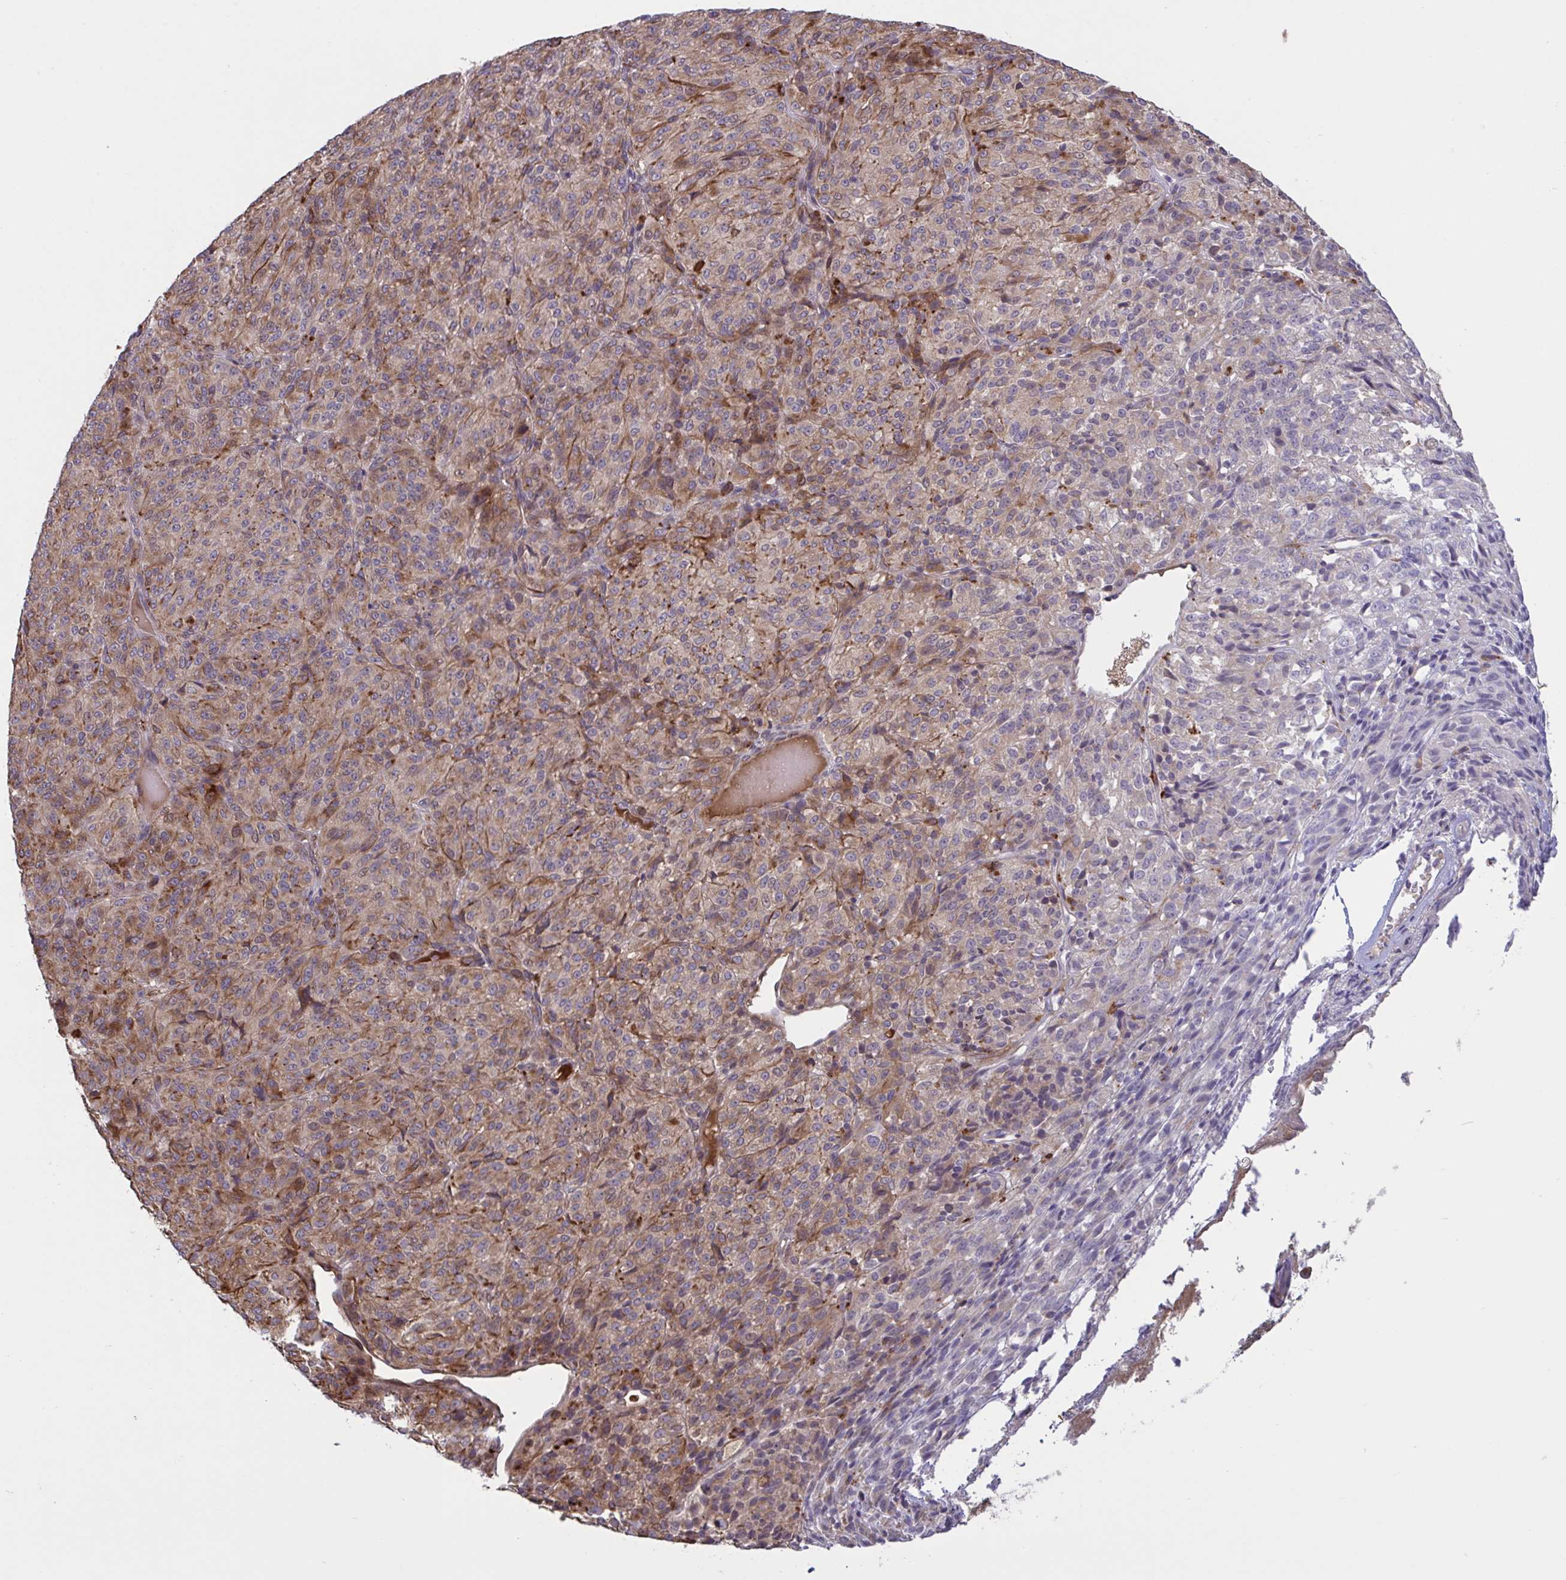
{"staining": {"intensity": "weak", "quantity": "25%-75%", "location": "cytoplasmic/membranous"}, "tissue": "melanoma", "cell_type": "Tumor cells", "image_type": "cancer", "snomed": [{"axis": "morphology", "description": "Malignant melanoma, Metastatic site"}, {"axis": "topography", "description": "Brain"}], "caption": "This photomicrograph exhibits immunohistochemistry (IHC) staining of human malignant melanoma (metastatic site), with low weak cytoplasmic/membranous positivity in about 25%-75% of tumor cells.", "gene": "IL1R1", "patient": {"sex": "female", "age": 56}}